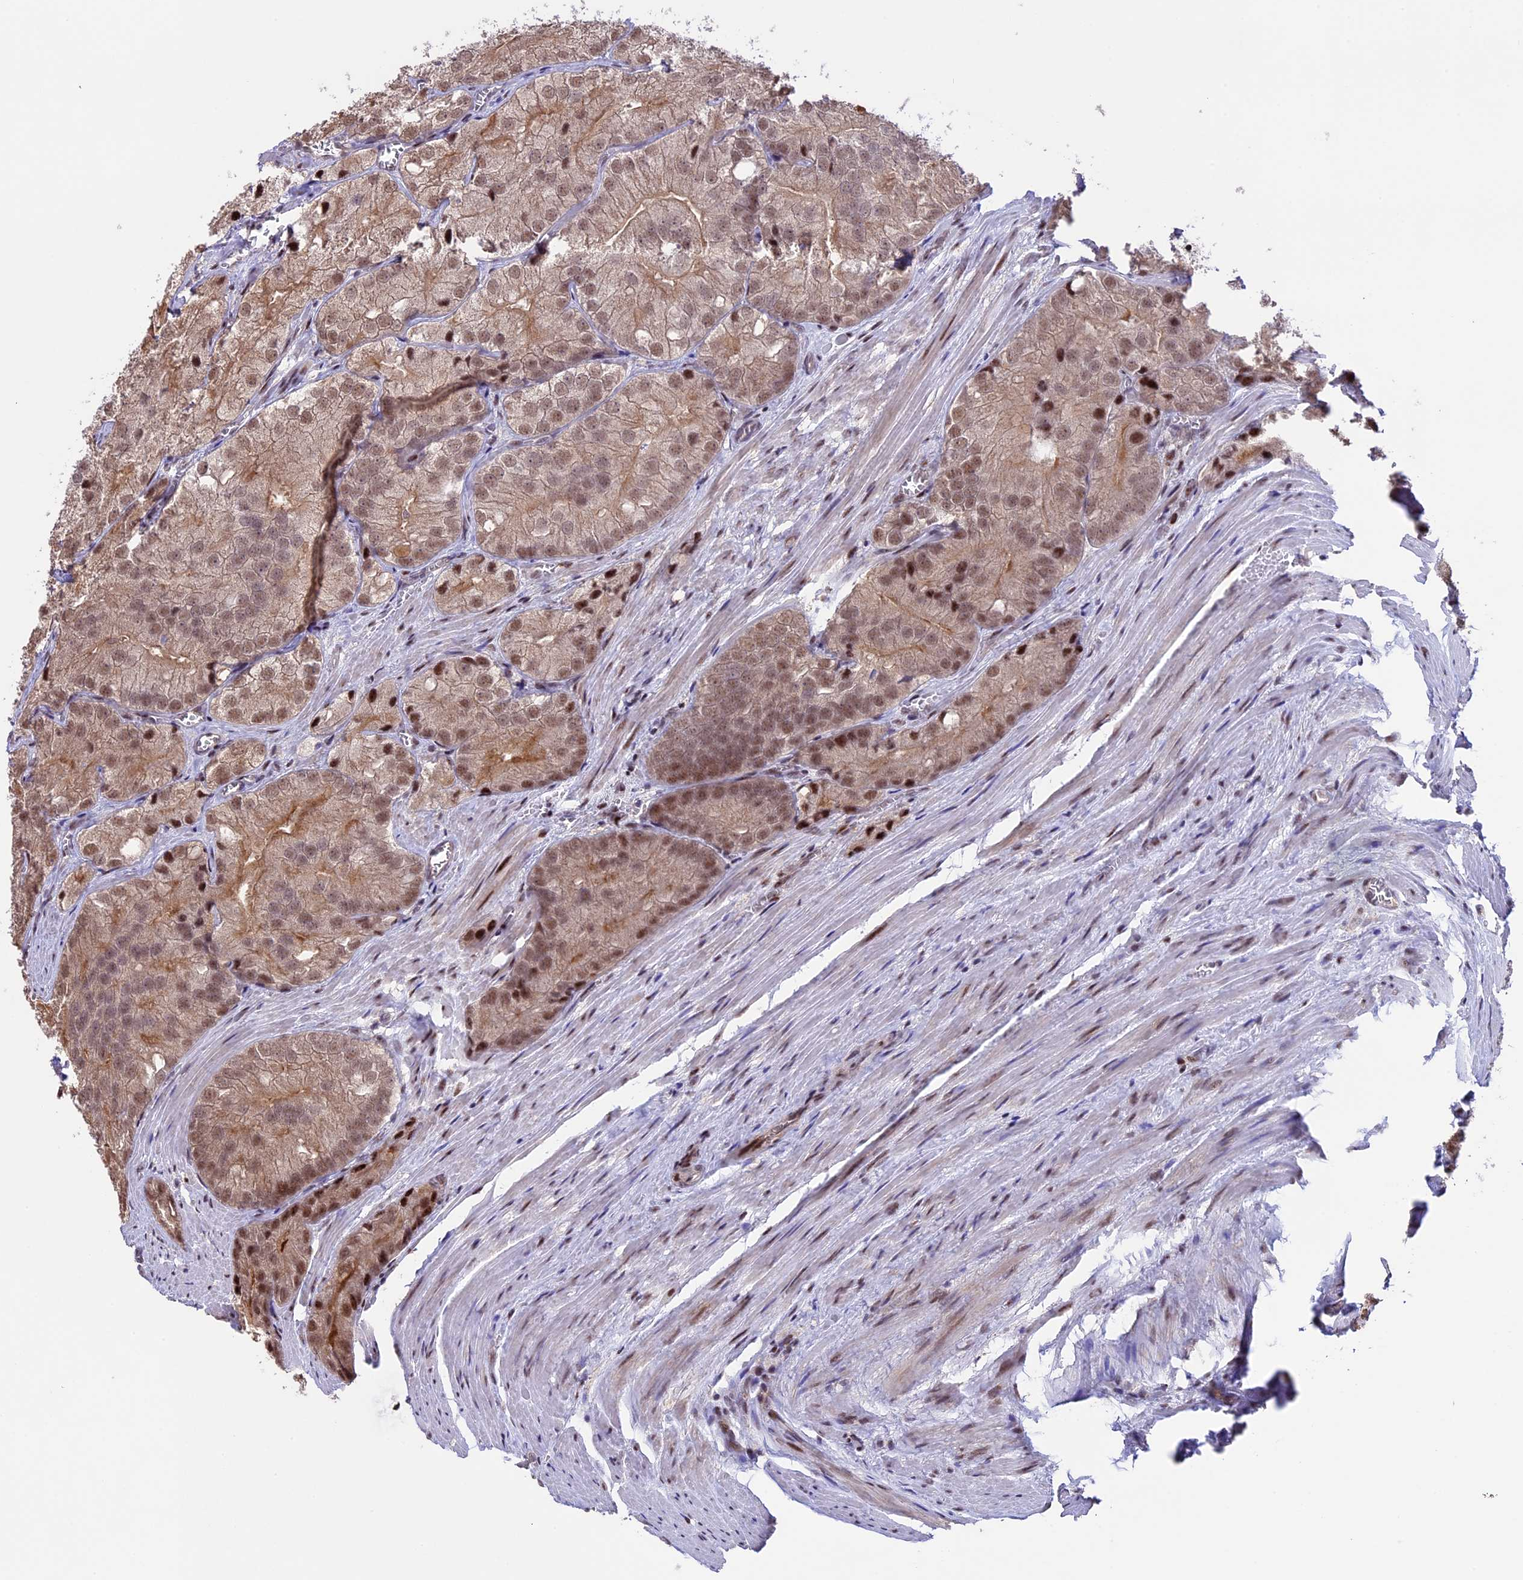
{"staining": {"intensity": "moderate", "quantity": ">75%", "location": "nuclear"}, "tissue": "prostate cancer", "cell_type": "Tumor cells", "image_type": "cancer", "snomed": [{"axis": "morphology", "description": "Adenocarcinoma, Low grade"}, {"axis": "topography", "description": "Prostate"}], "caption": "A brown stain shows moderate nuclear positivity of a protein in low-grade adenocarcinoma (prostate) tumor cells. The protein is shown in brown color, while the nuclei are stained blue.", "gene": "TCP11L2", "patient": {"sex": "male", "age": 69}}